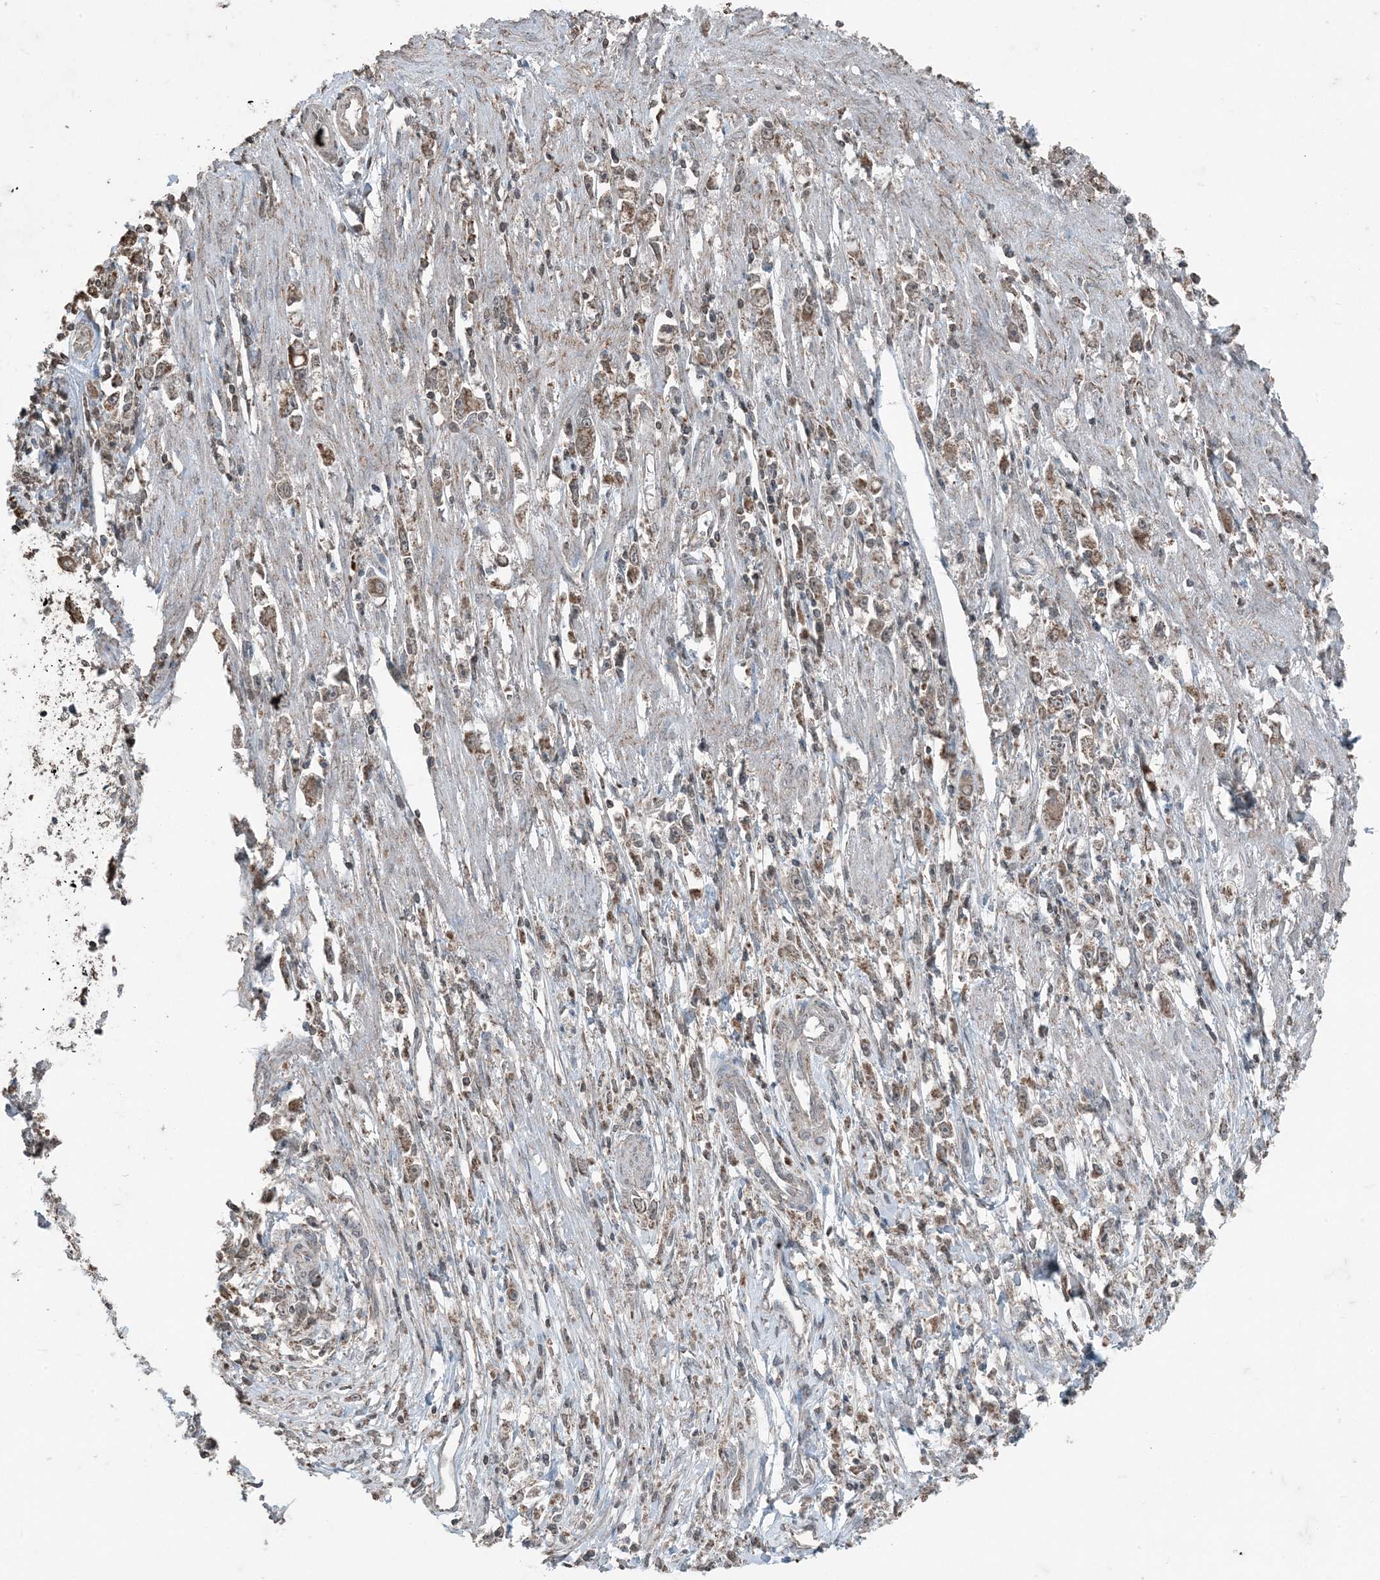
{"staining": {"intensity": "moderate", "quantity": "25%-75%", "location": "cytoplasmic/membranous"}, "tissue": "stomach cancer", "cell_type": "Tumor cells", "image_type": "cancer", "snomed": [{"axis": "morphology", "description": "Adenocarcinoma, NOS"}, {"axis": "topography", "description": "Stomach"}], "caption": "A brown stain highlights moderate cytoplasmic/membranous expression of a protein in human stomach cancer (adenocarcinoma) tumor cells. (Stains: DAB (3,3'-diaminobenzidine) in brown, nuclei in blue, Microscopy: brightfield microscopy at high magnification).", "gene": "GNL1", "patient": {"sex": "female", "age": 59}}